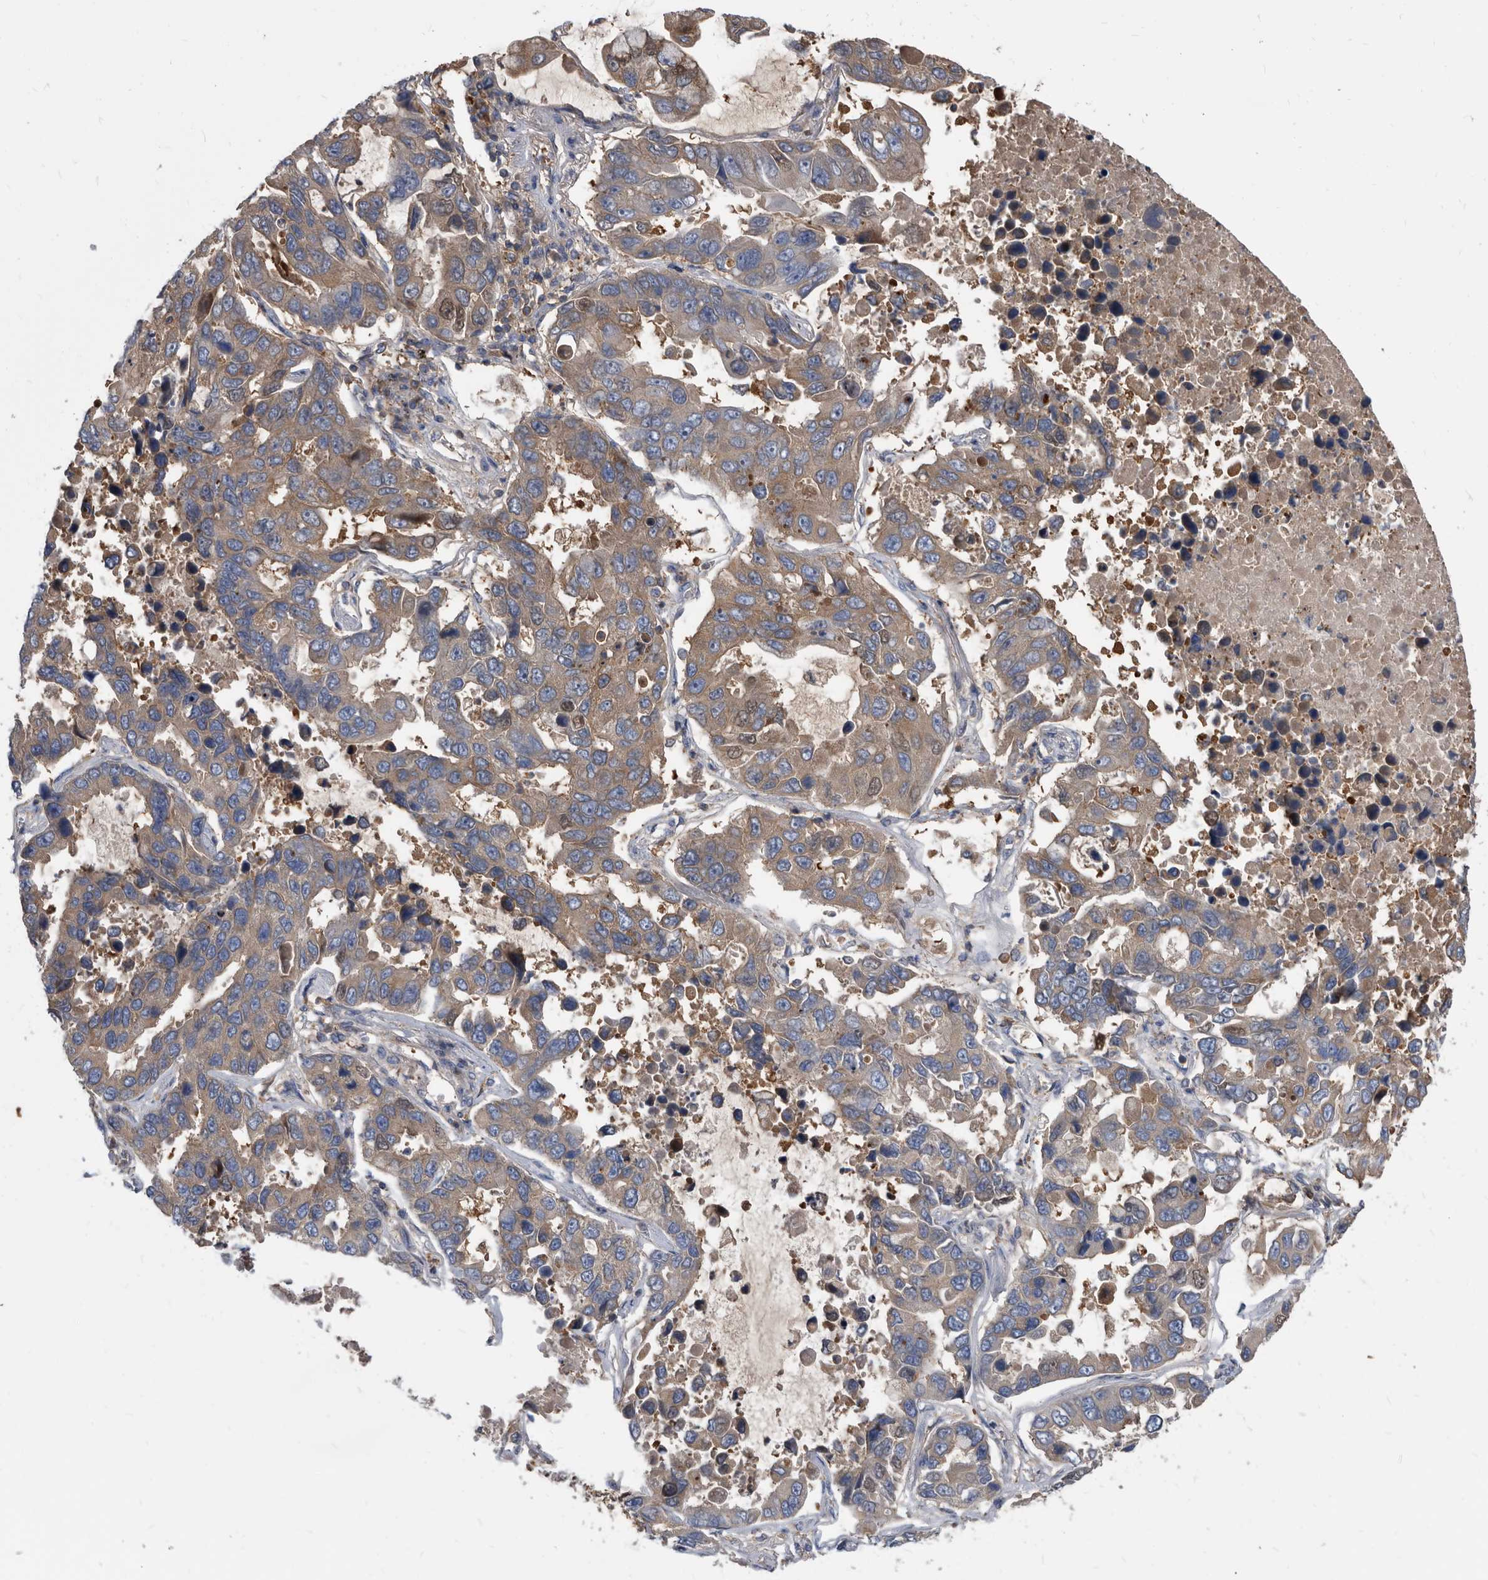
{"staining": {"intensity": "weak", "quantity": ">75%", "location": "cytoplasmic/membranous"}, "tissue": "lung cancer", "cell_type": "Tumor cells", "image_type": "cancer", "snomed": [{"axis": "morphology", "description": "Adenocarcinoma, NOS"}, {"axis": "topography", "description": "Lung"}], "caption": "This is an image of IHC staining of adenocarcinoma (lung), which shows weak staining in the cytoplasmic/membranous of tumor cells.", "gene": "APEH", "patient": {"sex": "male", "age": 64}}